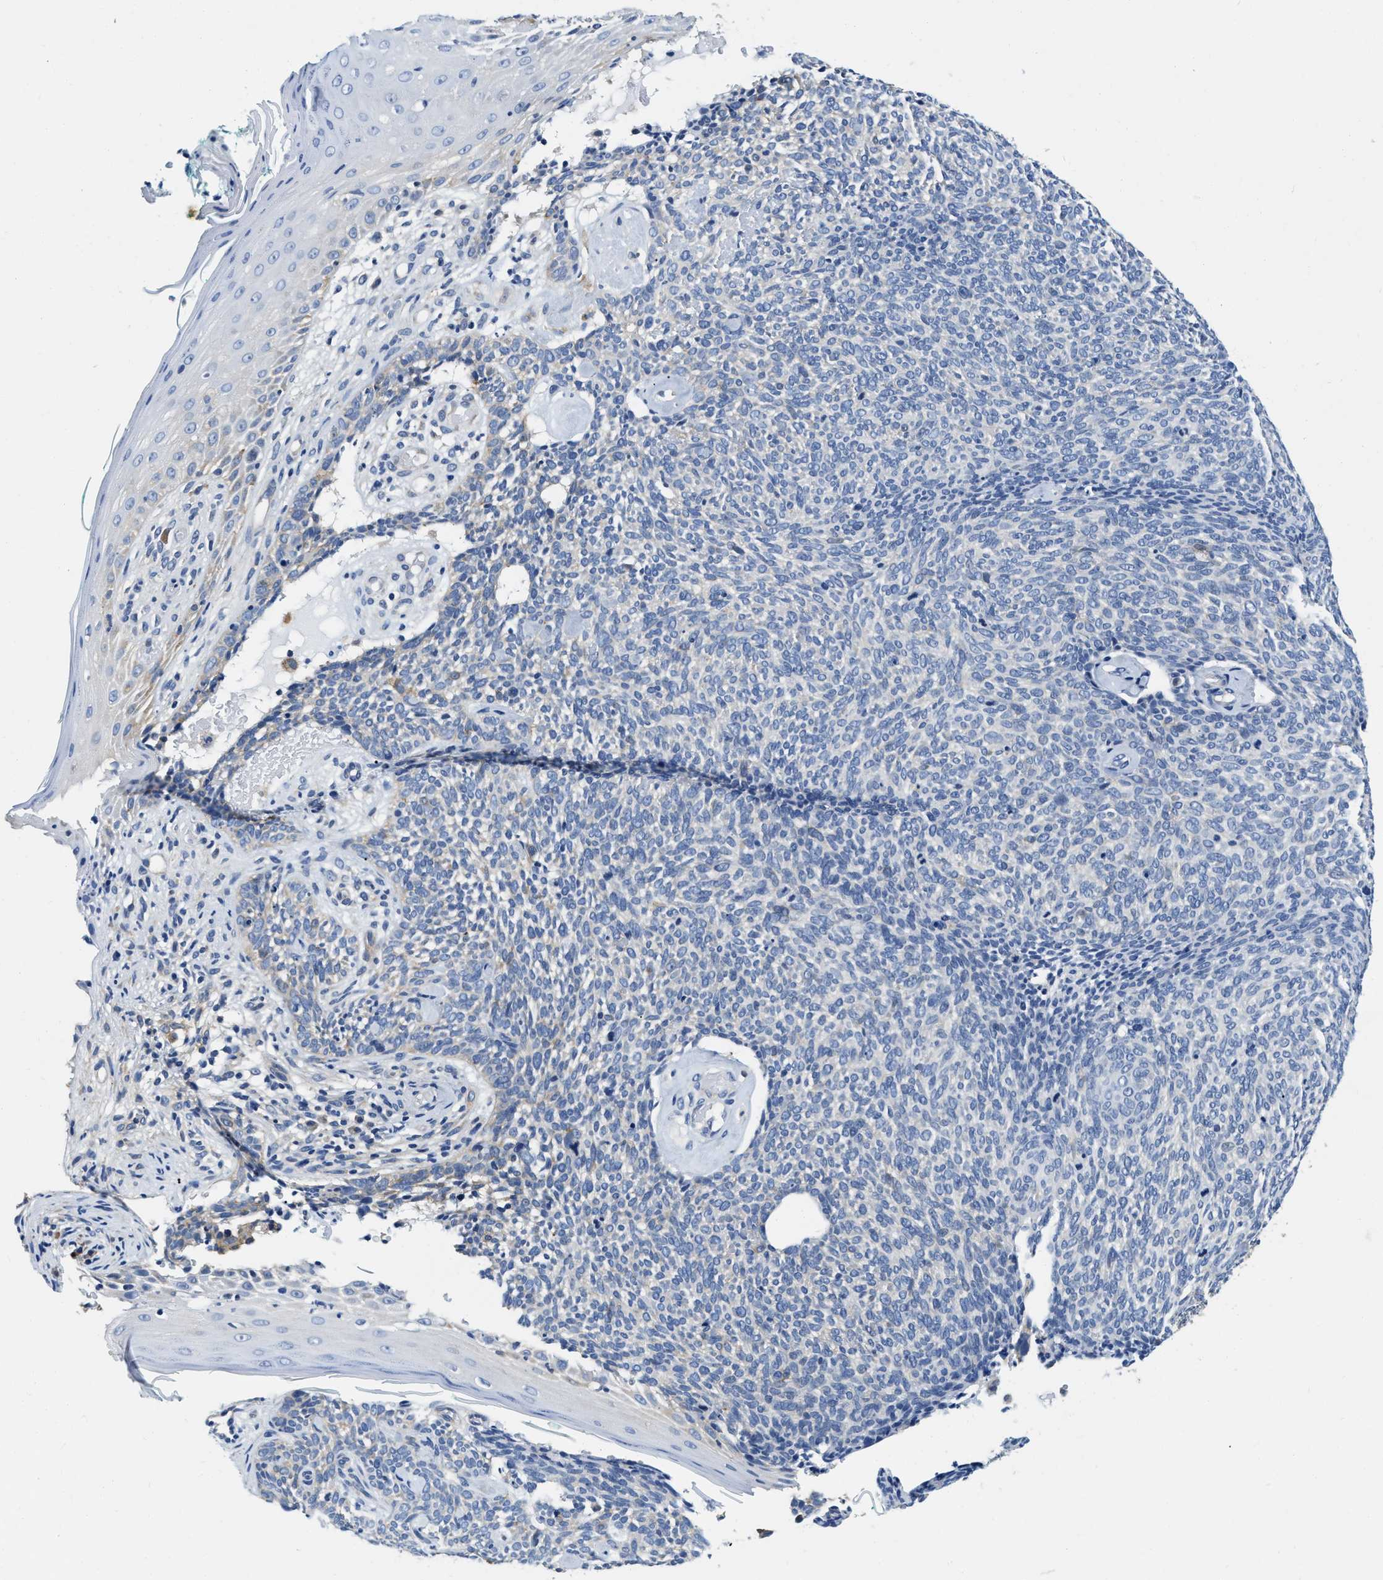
{"staining": {"intensity": "negative", "quantity": "none", "location": "none"}, "tissue": "skin cancer", "cell_type": "Tumor cells", "image_type": "cancer", "snomed": [{"axis": "morphology", "description": "Basal cell carcinoma"}, {"axis": "topography", "description": "Skin"}], "caption": "Tumor cells show no significant positivity in basal cell carcinoma (skin).", "gene": "EIF2AK2", "patient": {"sex": "female", "age": 84}}